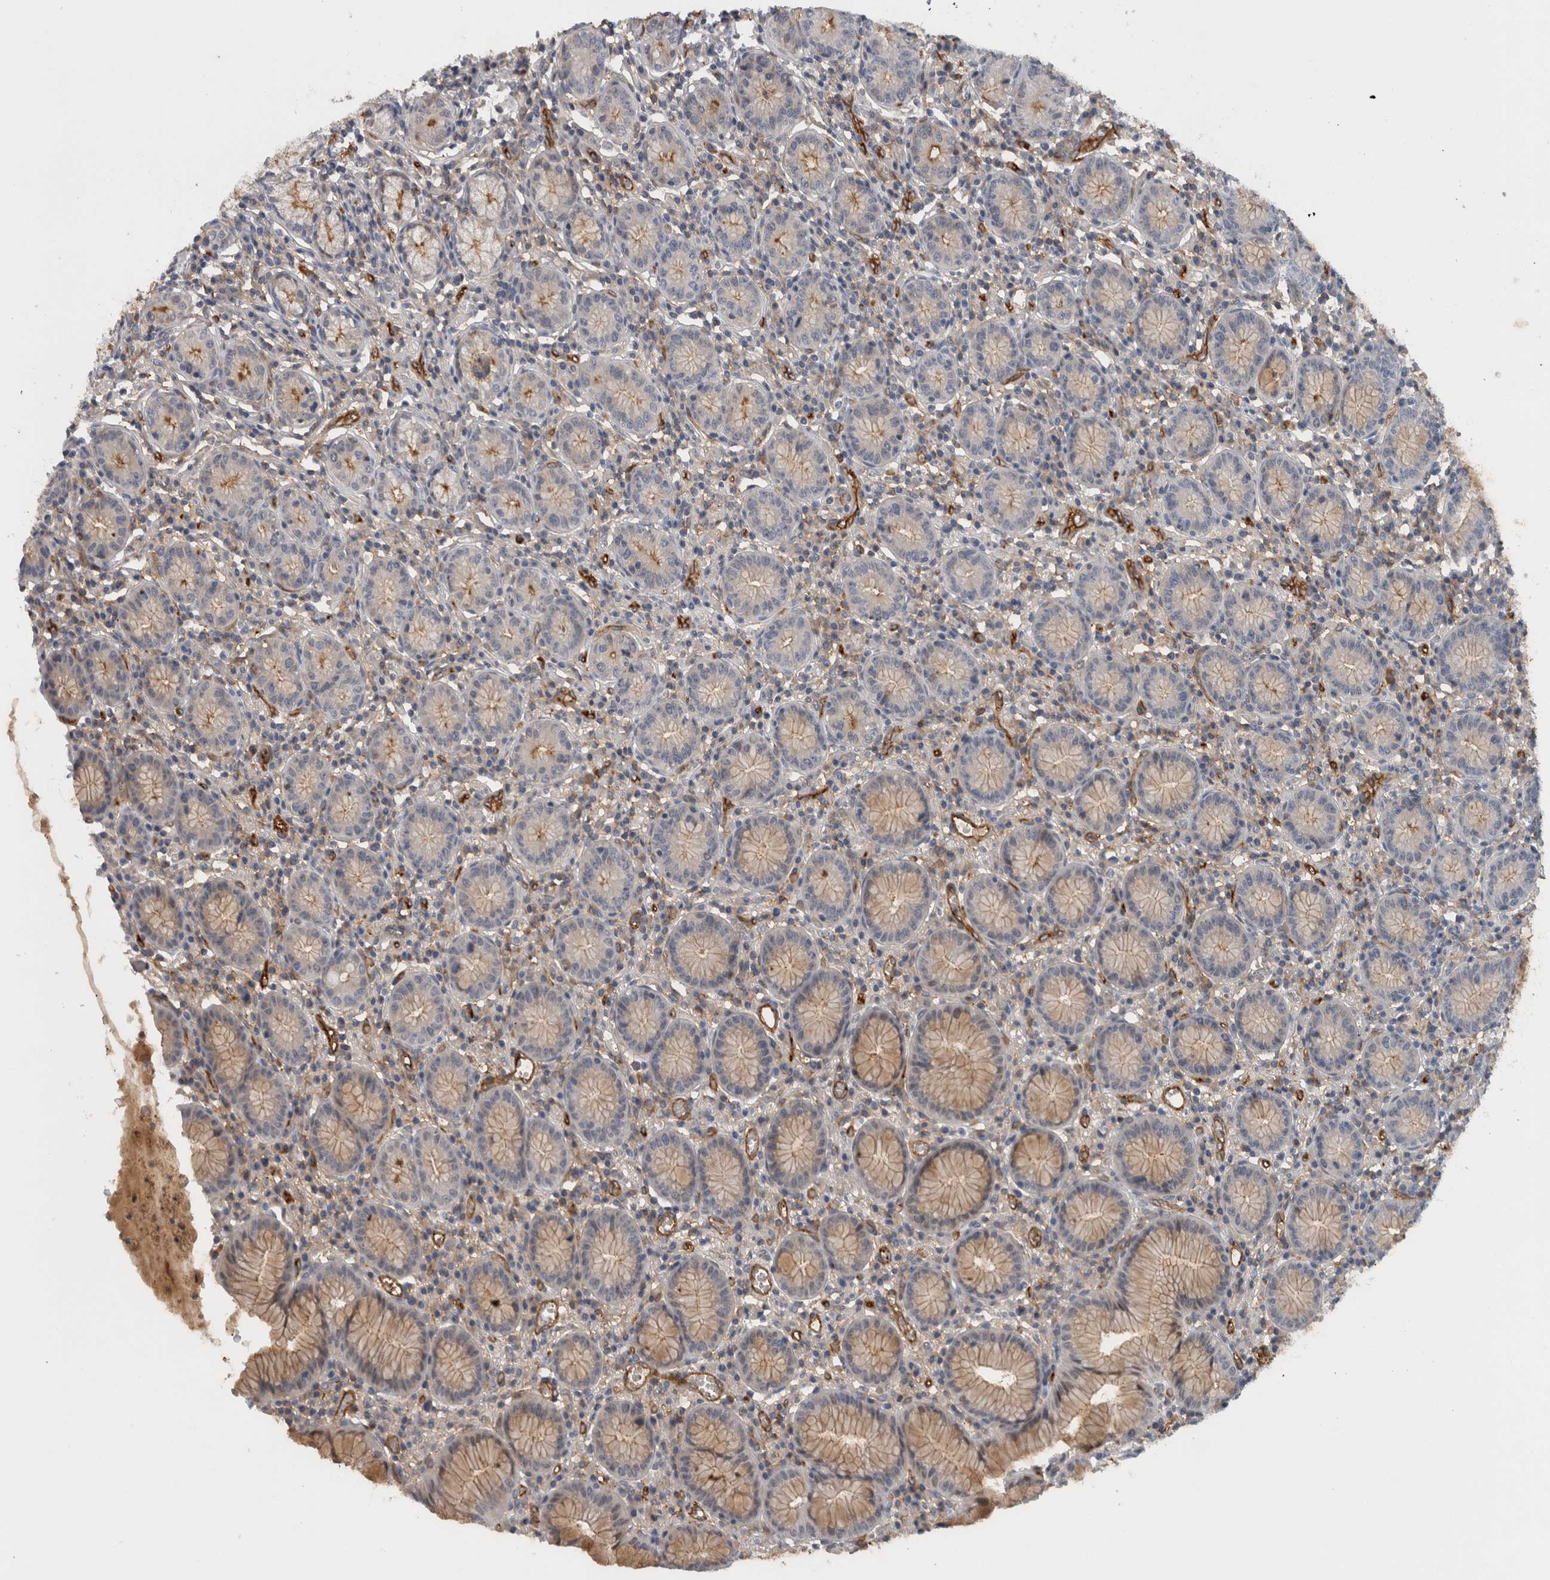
{"staining": {"intensity": "weak", "quantity": "<25%", "location": "cytoplasmic/membranous"}, "tissue": "stomach", "cell_type": "Glandular cells", "image_type": "normal", "snomed": [{"axis": "morphology", "description": "Normal tissue, NOS"}, {"axis": "topography", "description": "Stomach"}], "caption": "High power microscopy micrograph of an immunohistochemistry image of benign stomach, revealing no significant staining in glandular cells. (Immunohistochemistry (ihc), brightfield microscopy, high magnification).", "gene": "CD59", "patient": {"sex": "male", "age": 55}}